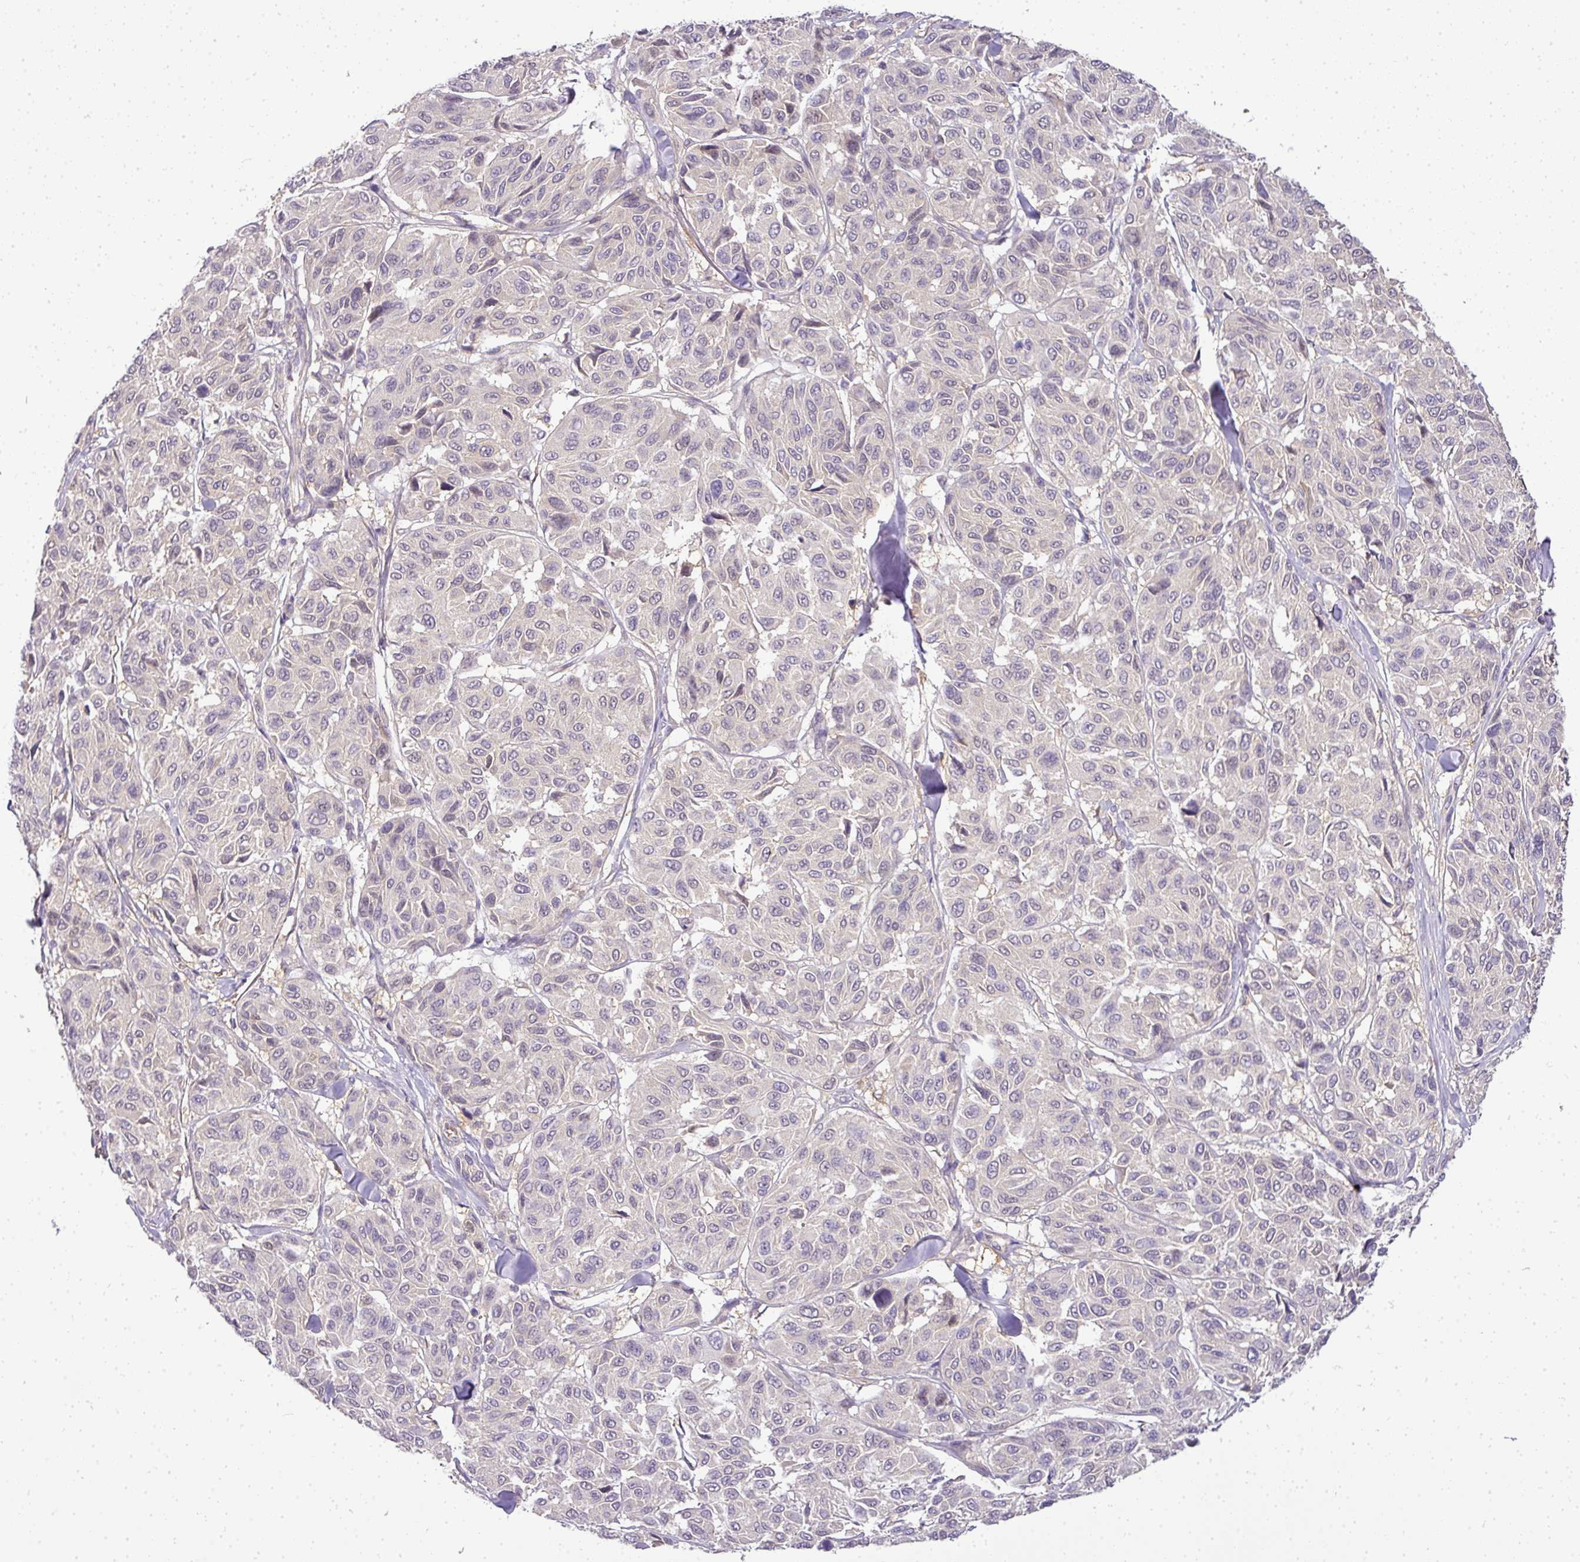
{"staining": {"intensity": "weak", "quantity": "<25%", "location": "cytoplasmic/membranous"}, "tissue": "melanoma", "cell_type": "Tumor cells", "image_type": "cancer", "snomed": [{"axis": "morphology", "description": "Malignant melanoma, NOS"}, {"axis": "topography", "description": "Skin"}], "caption": "DAB (3,3'-diaminobenzidine) immunohistochemical staining of human melanoma exhibits no significant expression in tumor cells.", "gene": "ADH5", "patient": {"sex": "female", "age": 66}}